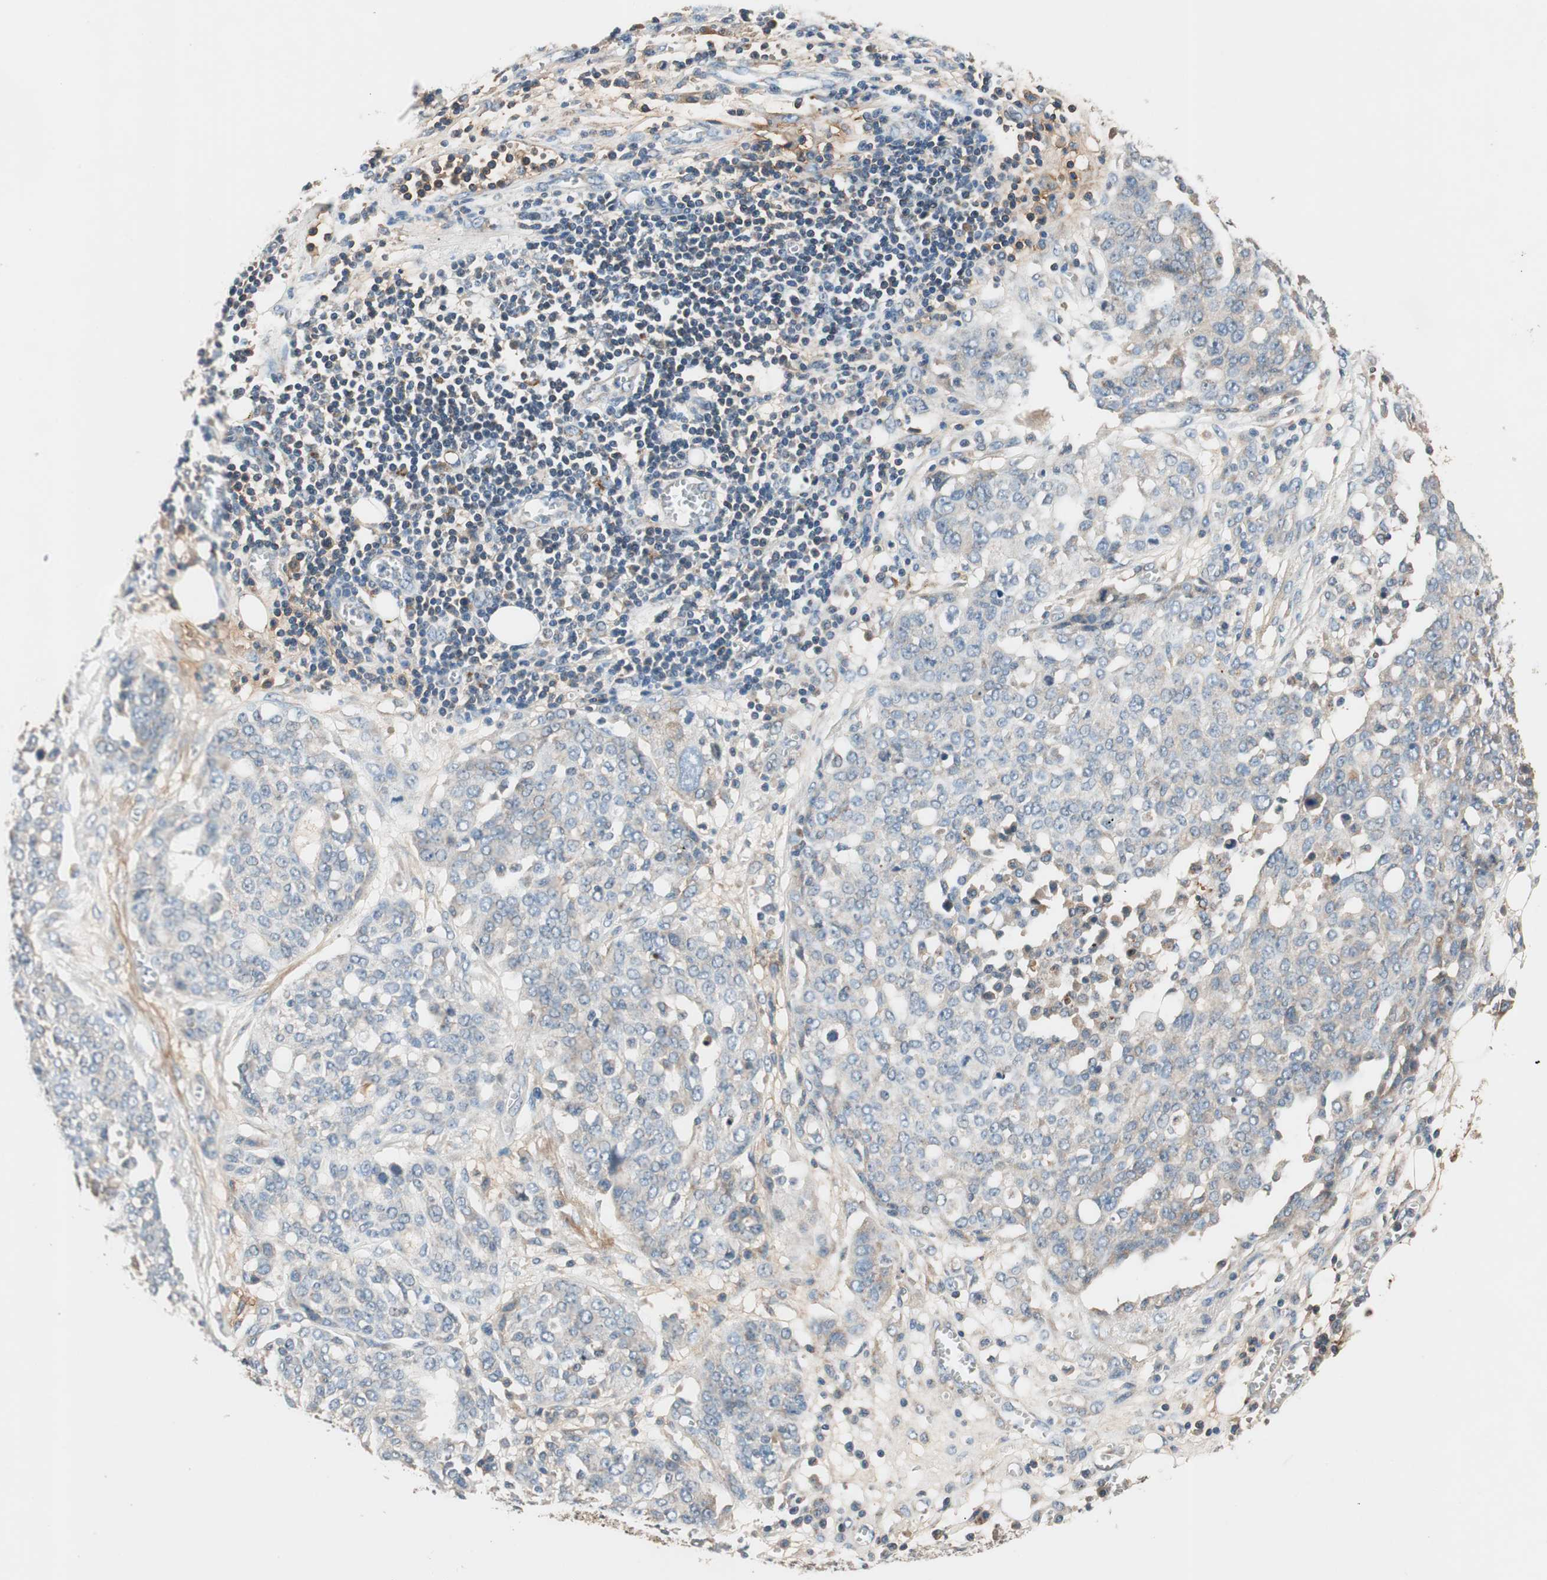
{"staining": {"intensity": "weak", "quantity": "<25%", "location": "cytoplasmic/membranous"}, "tissue": "ovarian cancer", "cell_type": "Tumor cells", "image_type": "cancer", "snomed": [{"axis": "morphology", "description": "Cystadenocarcinoma, serous, NOS"}, {"axis": "topography", "description": "Soft tissue"}, {"axis": "topography", "description": "Ovary"}], "caption": "Tumor cells show no significant expression in ovarian cancer (serous cystadenocarcinoma). (Stains: DAB (3,3'-diaminobenzidine) immunohistochemistry with hematoxylin counter stain, Microscopy: brightfield microscopy at high magnification).", "gene": "HPN", "patient": {"sex": "female", "age": 57}}